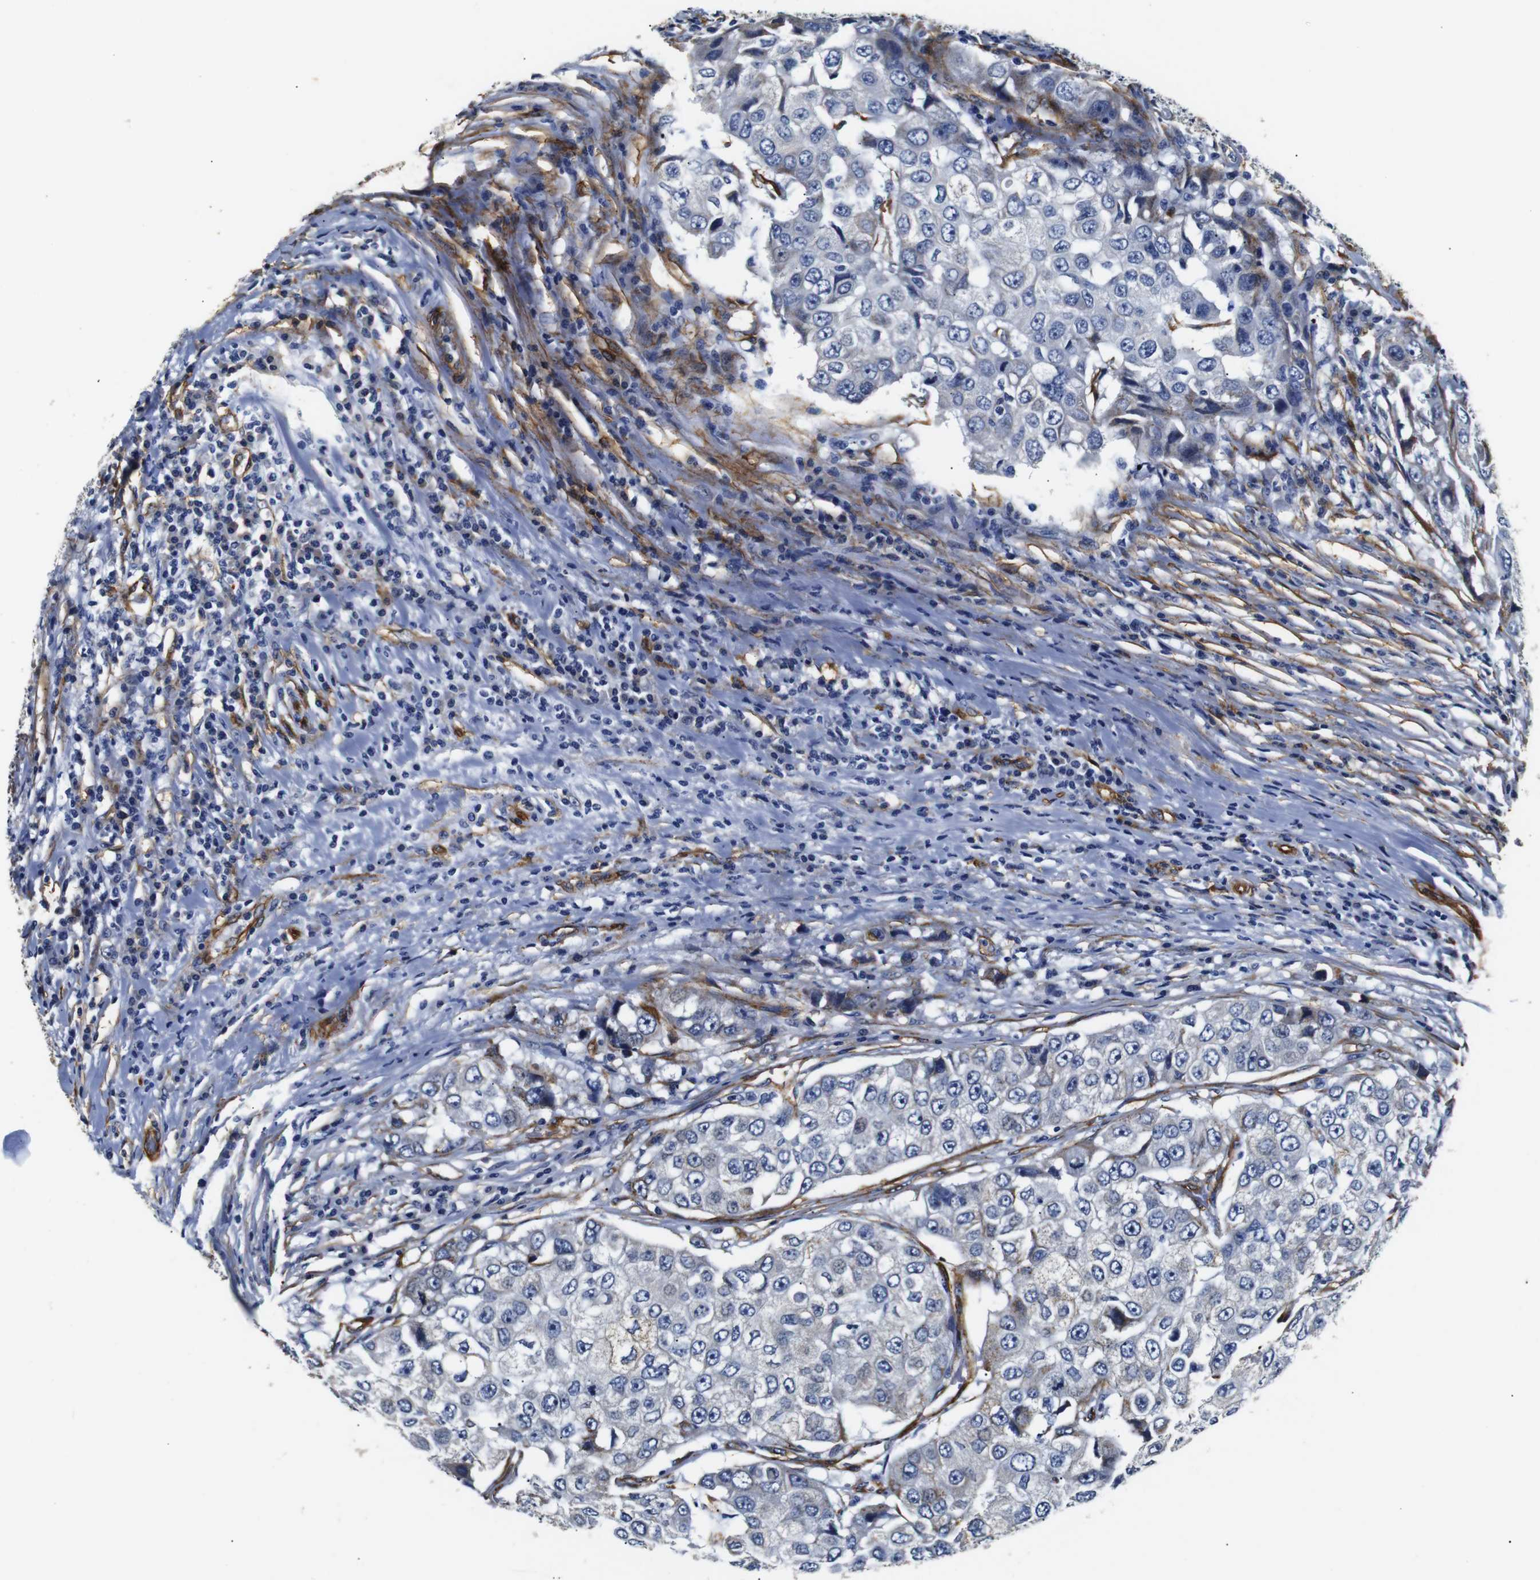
{"staining": {"intensity": "negative", "quantity": "none", "location": "none"}, "tissue": "breast cancer", "cell_type": "Tumor cells", "image_type": "cancer", "snomed": [{"axis": "morphology", "description": "Duct carcinoma"}, {"axis": "topography", "description": "Breast"}], "caption": "DAB (3,3'-diaminobenzidine) immunohistochemical staining of breast cancer (infiltrating ductal carcinoma) exhibits no significant staining in tumor cells.", "gene": "CAV2", "patient": {"sex": "female", "age": 27}}